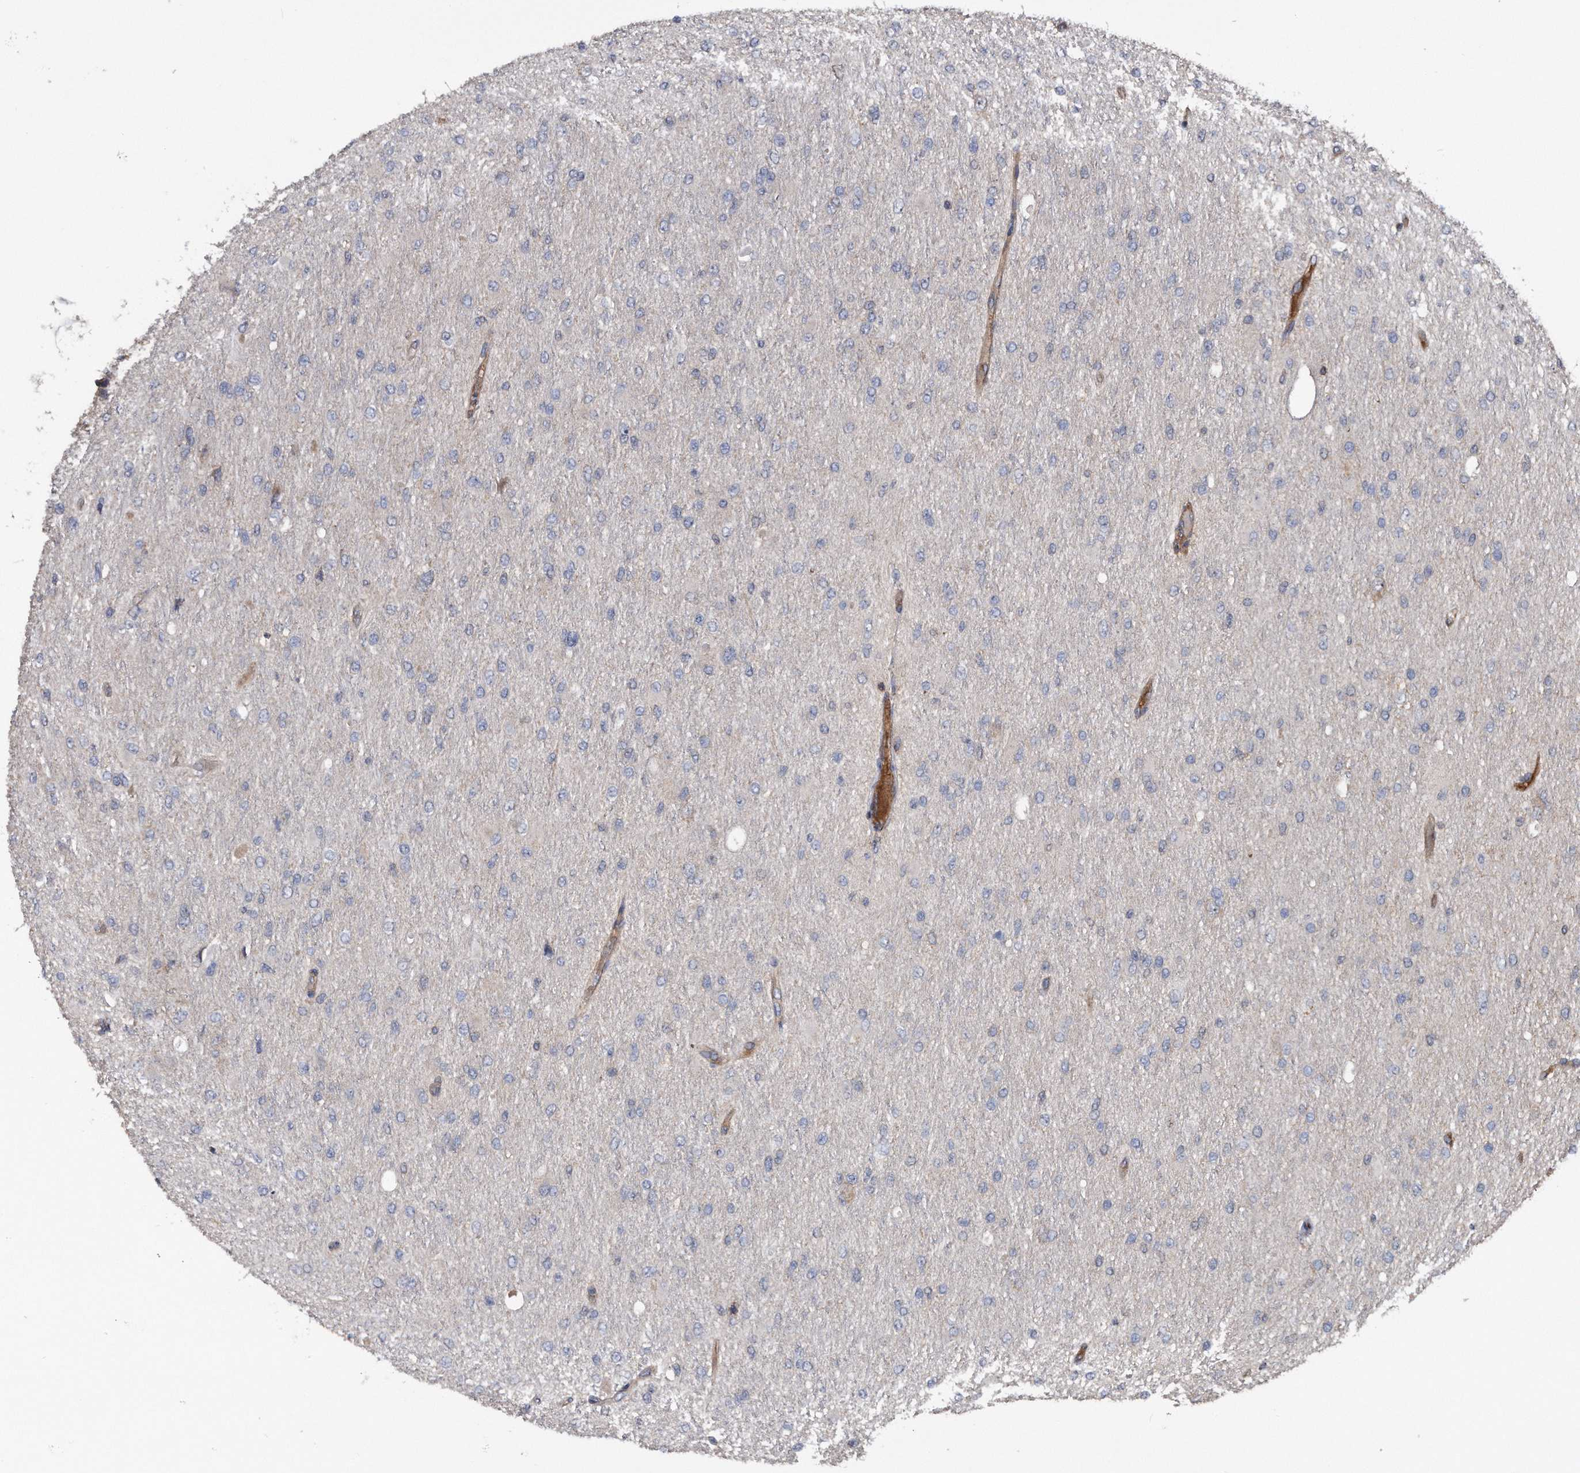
{"staining": {"intensity": "negative", "quantity": "none", "location": "none"}, "tissue": "glioma", "cell_type": "Tumor cells", "image_type": "cancer", "snomed": [{"axis": "morphology", "description": "Glioma, malignant, High grade"}, {"axis": "topography", "description": "Cerebral cortex"}], "caption": "Immunohistochemistry (IHC) photomicrograph of neoplastic tissue: malignant glioma (high-grade) stained with DAB displays no significant protein expression in tumor cells.", "gene": "KCND3", "patient": {"sex": "female", "age": 36}}